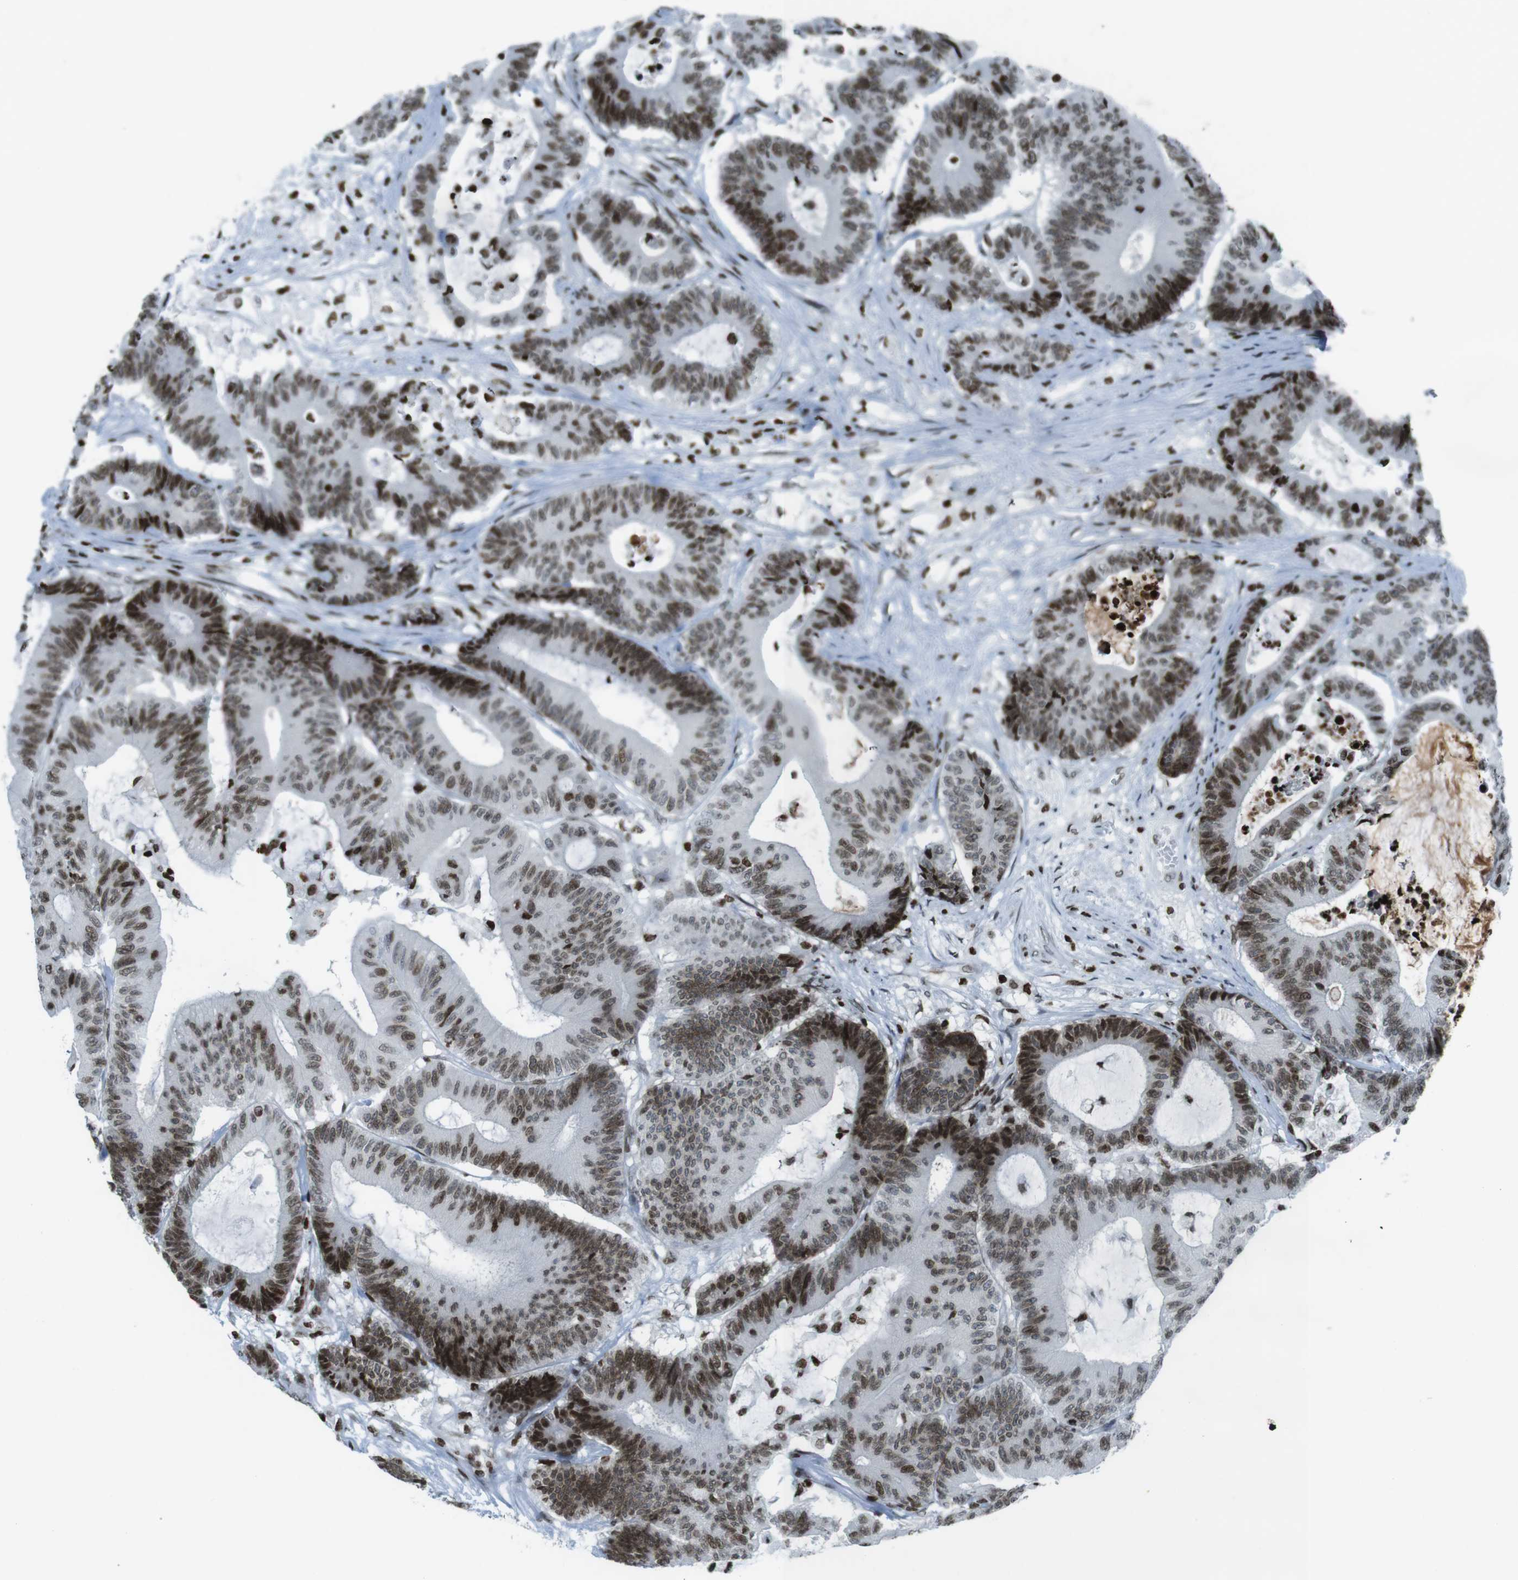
{"staining": {"intensity": "moderate", "quantity": ">75%", "location": "nuclear"}, "tissue": "colorectal cancer", "cell_type": "Tumor cells", "image_type": "cancer", "snomed": [{"axis": "morphology", "description": "Adenocarcinoma, NOS"}, {"axis": "topography", "description": "Colon"}], "caption": "Immunohistochemistry (IHC) of human adenocarcinoma (colorectal) demonstrates medium levels of moderate nuclear expression in approximately >75% of tumor cells.", "gene": "H2AC8", "patient": {"sex": "female", "age": 84}}